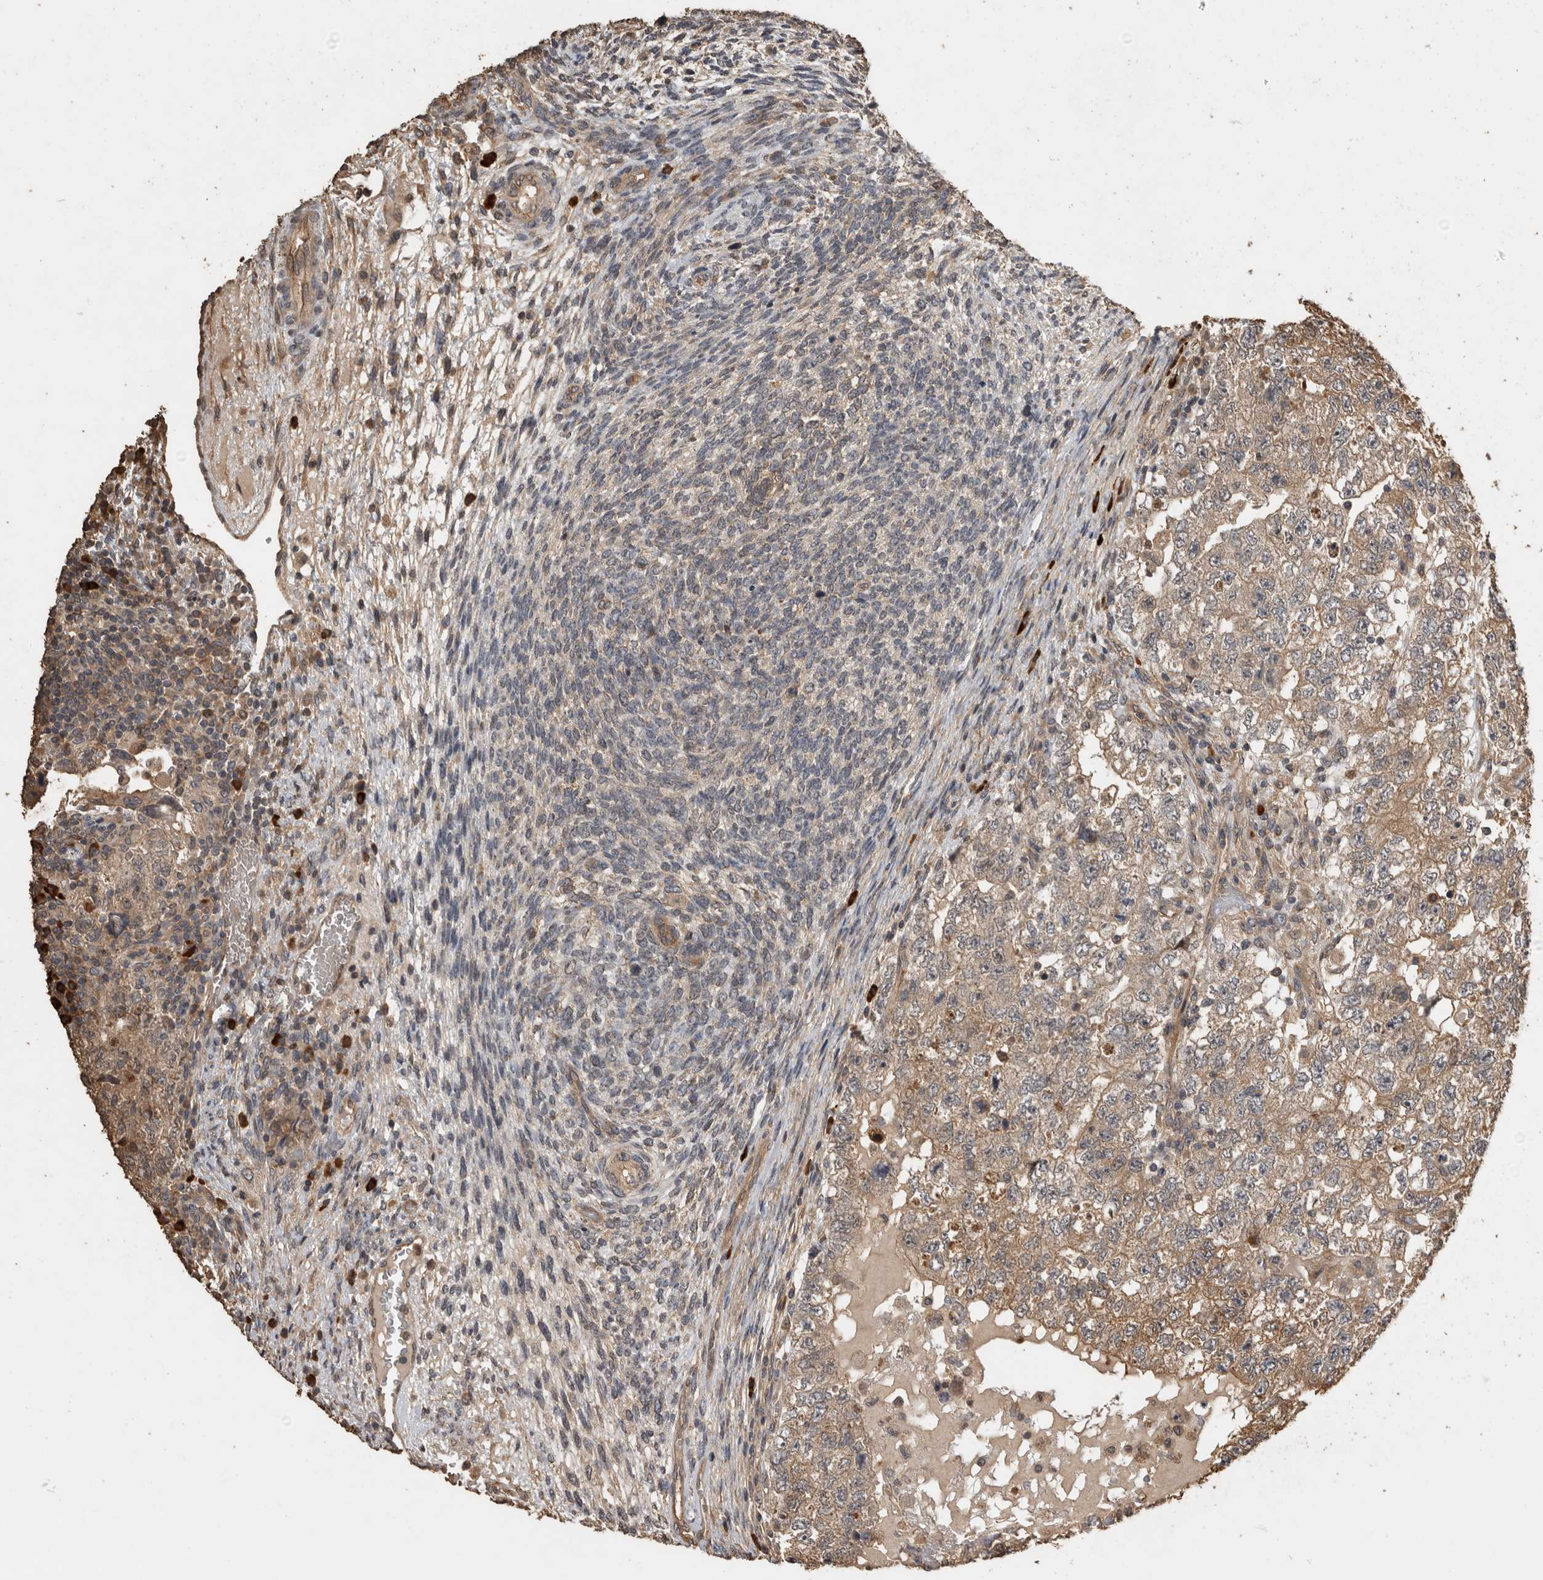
{"staining": {"intensity": "moderate", "quantity": ">75%", "location": "cytoplasmic/membranous"}, "tissue": "testis cancer", "cell_type": "Tumor cells", "image_type": "cancer", "snomed": [{"axis": "morphology", "description": "Carcinoma, Embryonal, NOS"}, {"axis": "topography", "description": "Testis"}], "caption": "A brown stain shows moderate cytoplasmic/membranous positivity of a protein in testis cancer (embryonal carcinoma) tumor cells. The staining was performed using DAB (3,3'-diaminobenzidine), with brown indicating positive protein expression. Nuclei are stained blue with hematoxylin.", "gene": "RHPN1", "patient": {"sex": "male", "age": 36}}